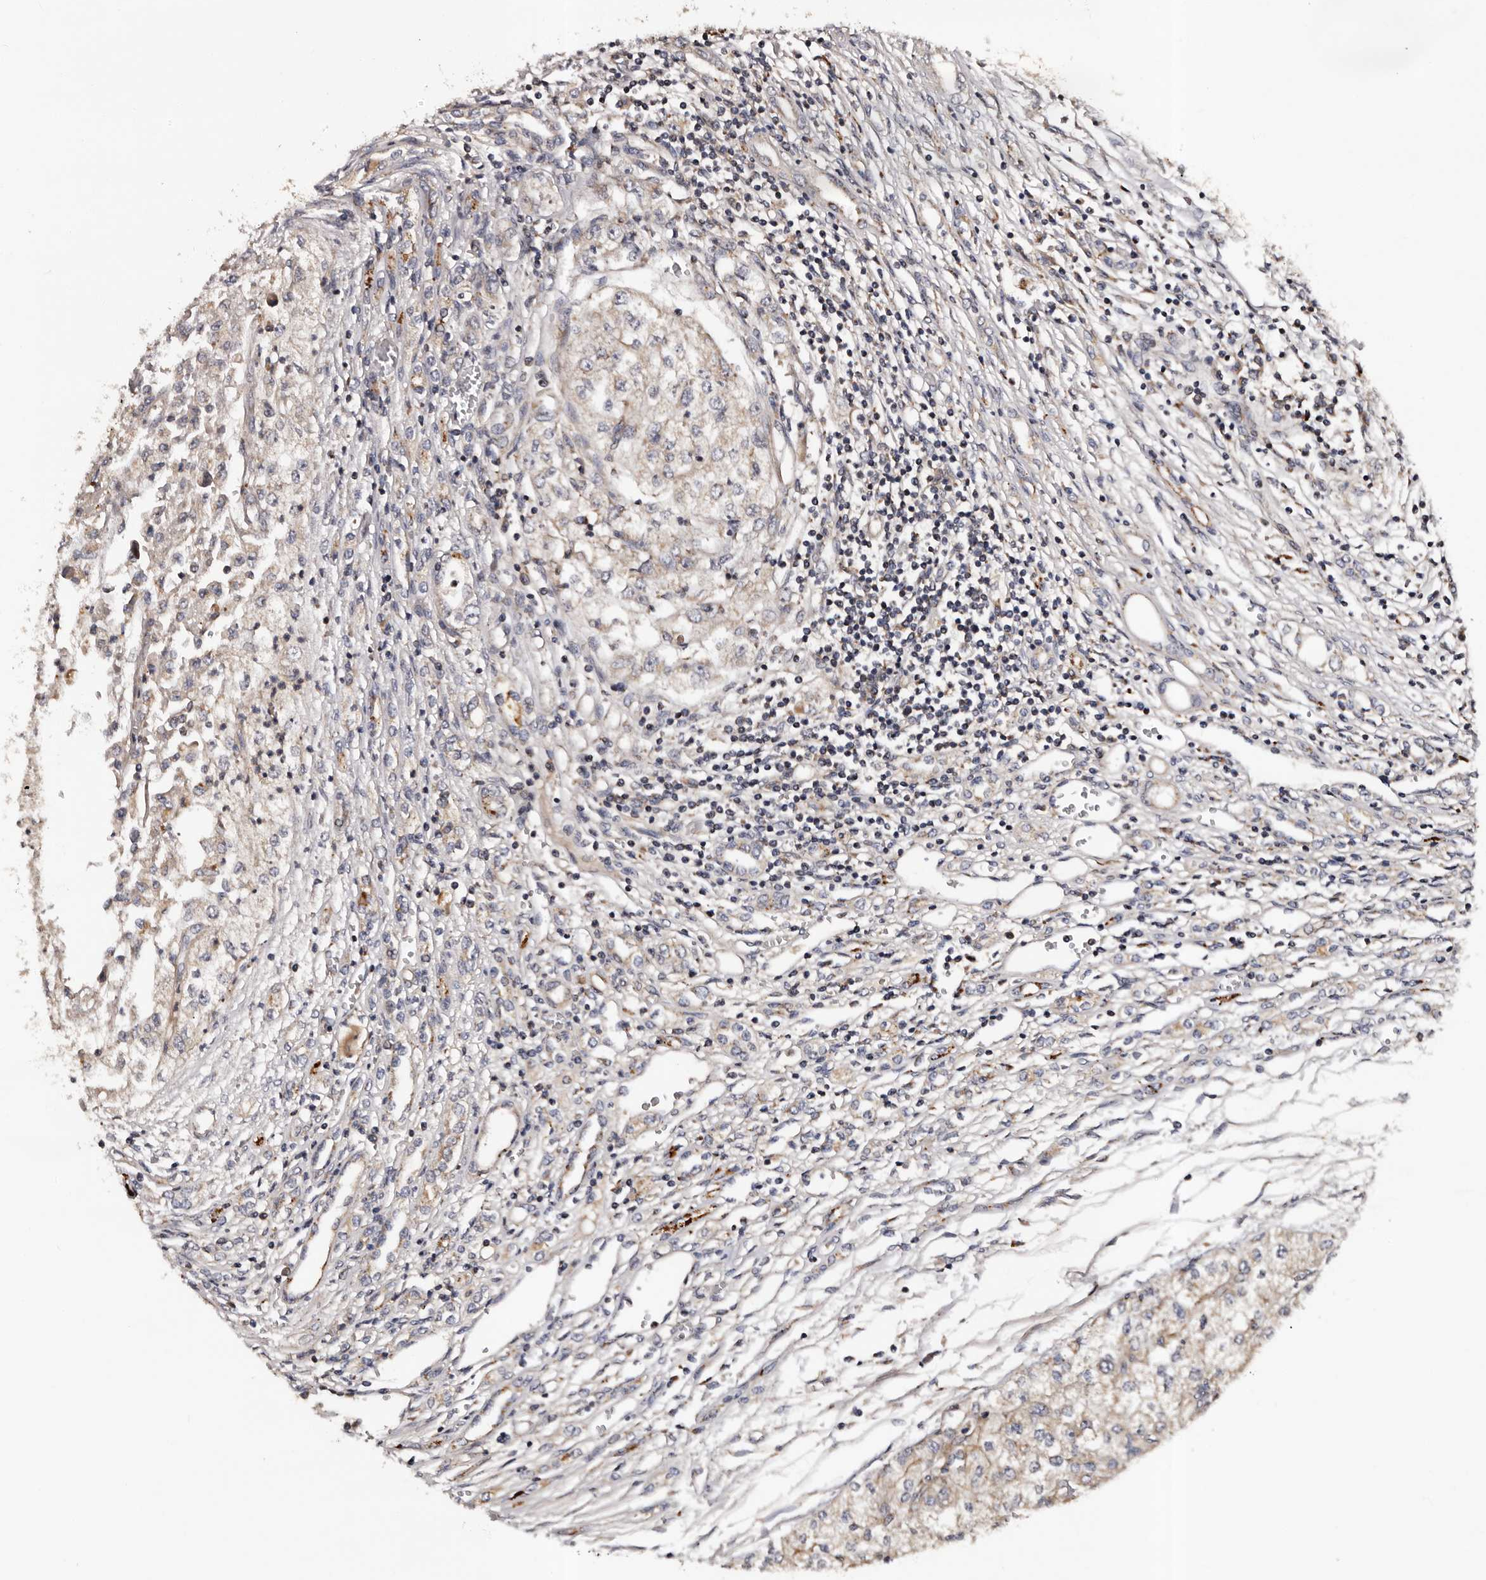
{"staining": {"intensity": "weak", "quantity": "25%-75%", "location": "cytoplasmic/membranous"}, "tissue": "renal cancer", "cell_type": "Tumor cells", "image_type": "cancer", "snomed": [{"axis": "morphology", "description": "Adenocarcinoma, NOS"}, {"axis": "topography", "description": "Kidney"}], "caption": "The immunohistochemical stain shows weak cytoplasmic/membranous staining in tumor cells of renal cancer tissue.", "gene": "ADCK5", "patient": {"sex": "female", "age": 54}}